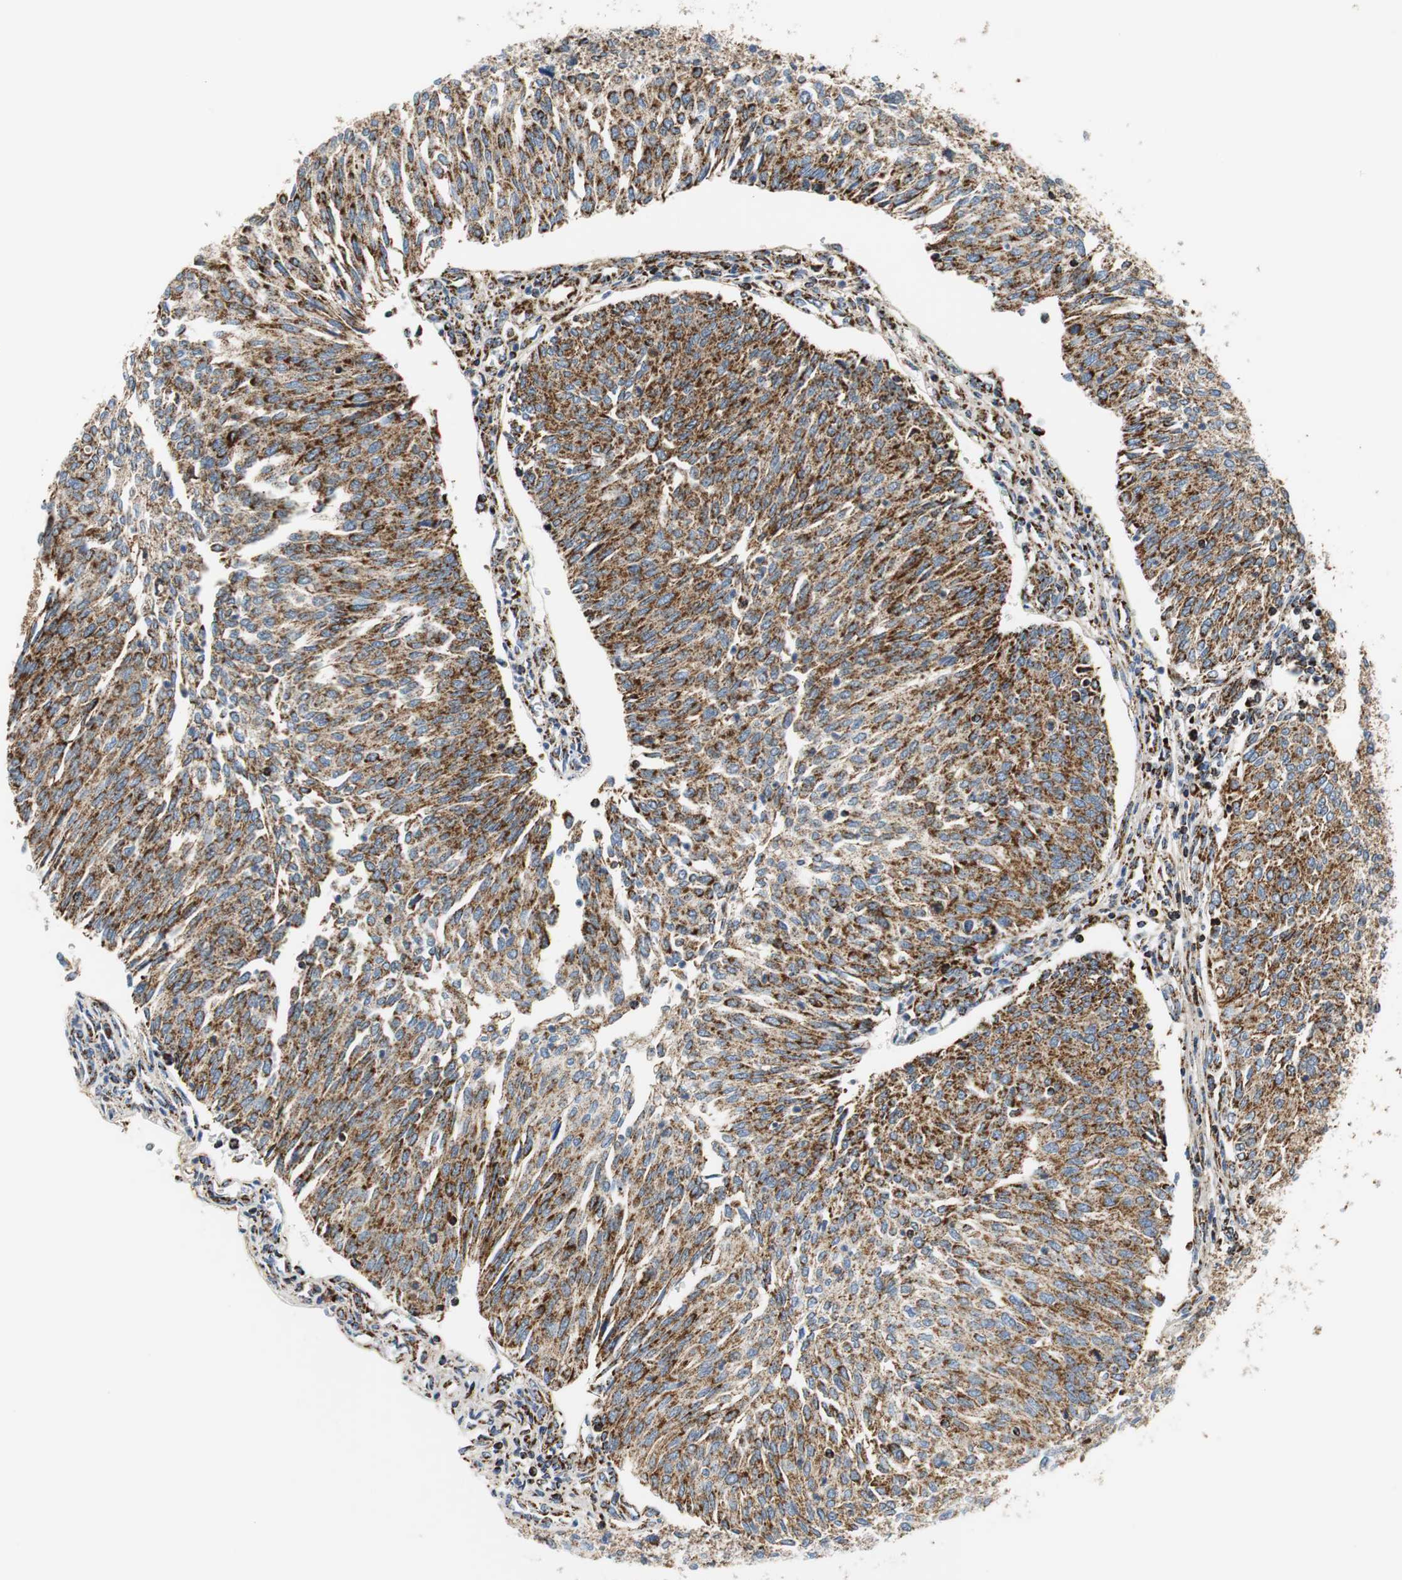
{"staining": {"intensity": "strong", "quantity": ">75%", "location": "cytoplasmic/membranous"}, "tissue": "urothelial cancer", "cell_type": "Tumor cells", "image_type": "cancer", "snomed": [{"axis": "morphology", "description": "Urothelial carcinoma, Low grade"}, {"axis": "topography", "description": "Urinary bladder"}], "caption": "Low-grade urothelial carcinoma was stained to show a protein in brown. There is high levels of strong cytoplasmic/membranous staining in approximately >75% of tumor cells.", "gene": "C1QTNF7", "patient": {"sex": "female", "age": 79}}